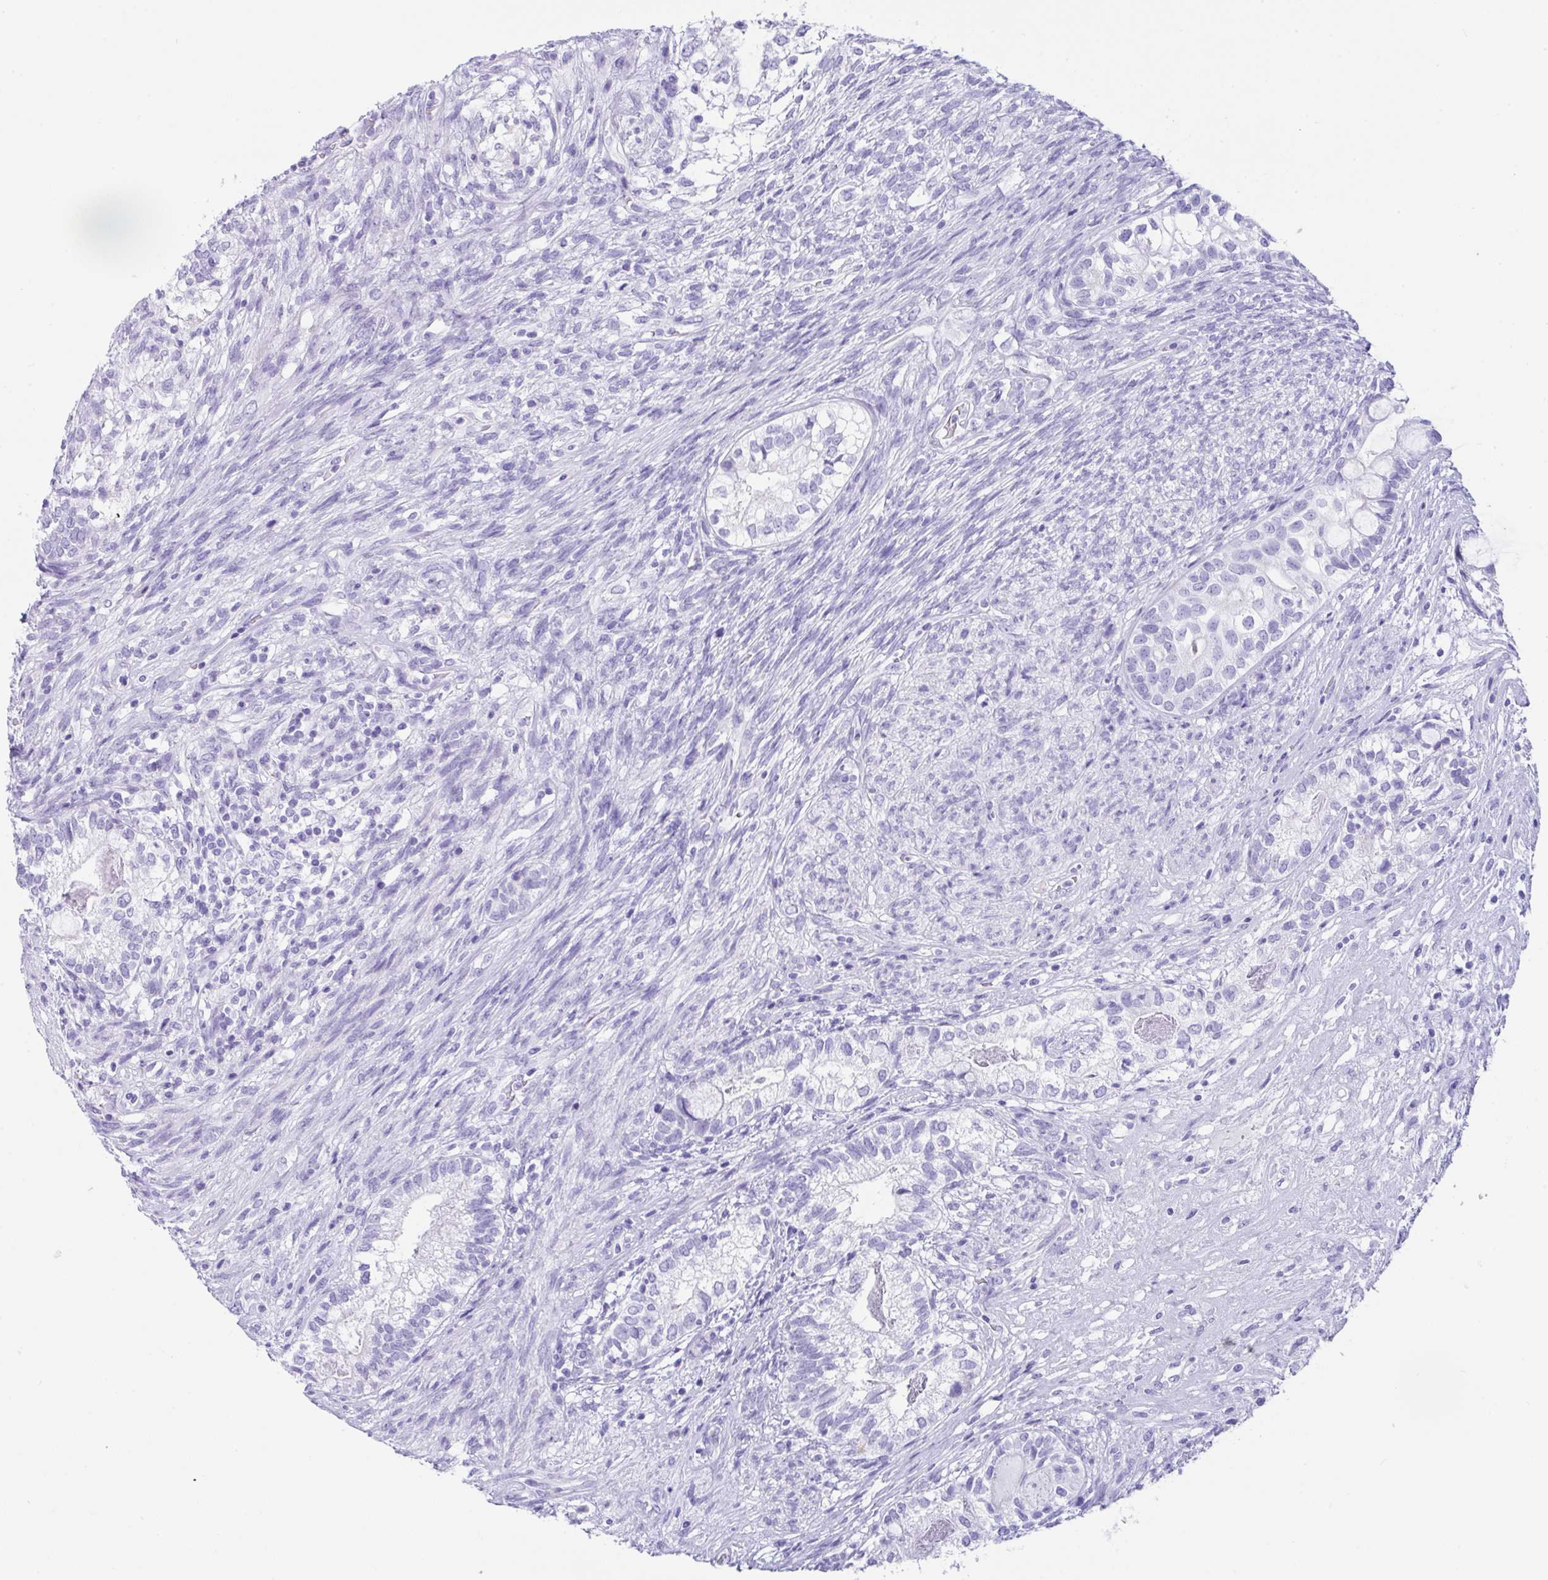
{"staining": {"intensity": "negative", "quantity": "none", "location": "none"}, "tissue": "testis cancer", "cell_type": "Tumor cells", "image_type": "cancer", "snomed": [{"axis": "morphology", "description": "Seminoma, NOS"}, {"axis": "morphology", "description": "Carcinoma, Embryonal, NOS"}, {"axis": "topography", "description": "Testis"}], "caption": "The micrograph shows no significant staining in tumor cells of testis embryonal carcinoma. (IHC, brightfield microscopy, high magnification).", "gene": "CPA1", "patient": {"sex": "male", "age": 41}}